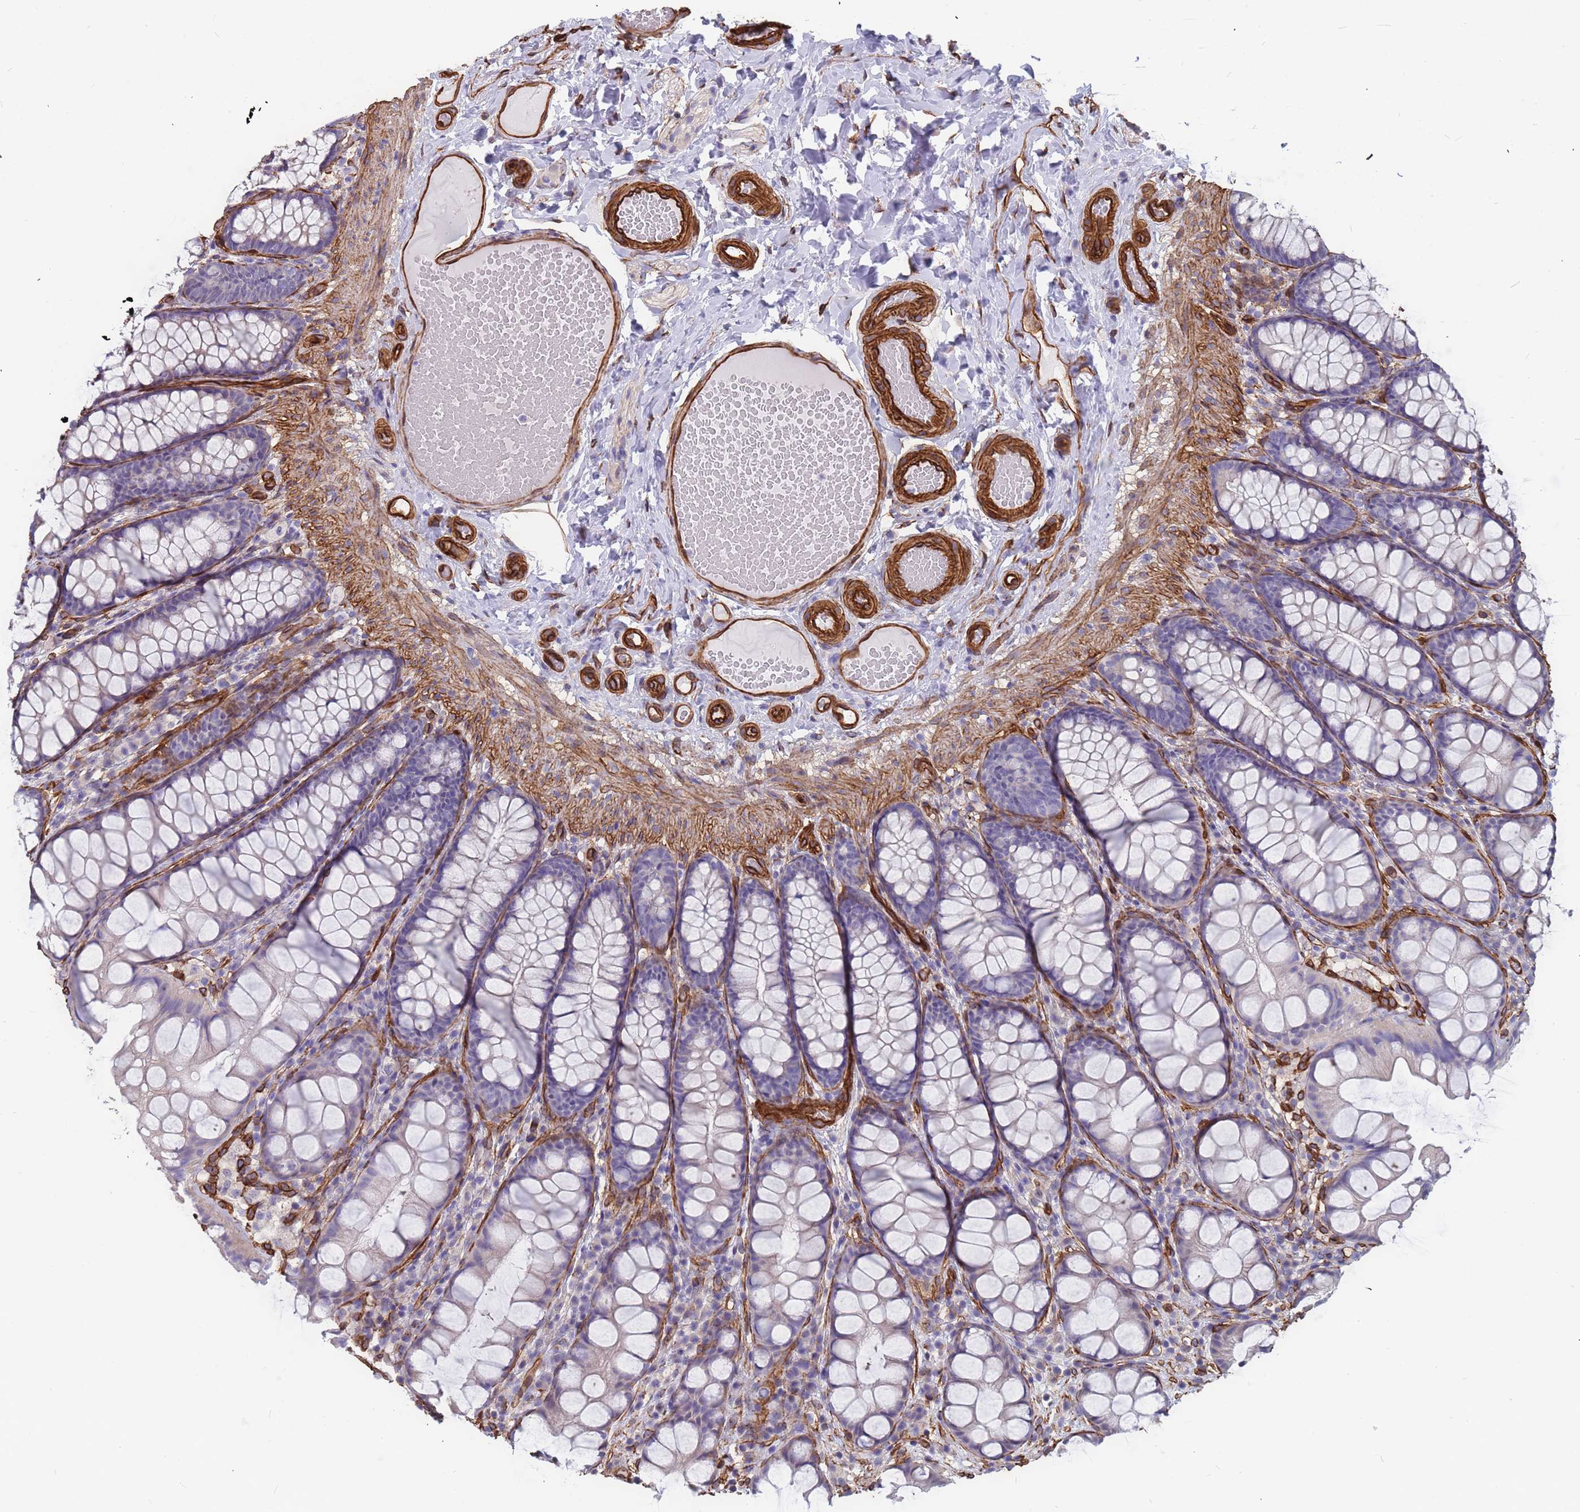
{"staining": {"intensity": "strong", "quantity": ">75%", "location": "cytoplasmic/membranous"}, "tissue": "colon", "cell_type": "Endothelial cells", "image_type": "normal", "snomed": [{"axis": "morphology", "description": "Normal tissue, NOS"}, {"axis": "topography", "description": "Colon"}], "caption": "Colon stained for a protein (brown) displays strong cytoplasmic/membranous positive positivity in approximately >75% of endothelial cells.", "gene": "EHD2", "patient": {"sex": "male", "age": 47}}